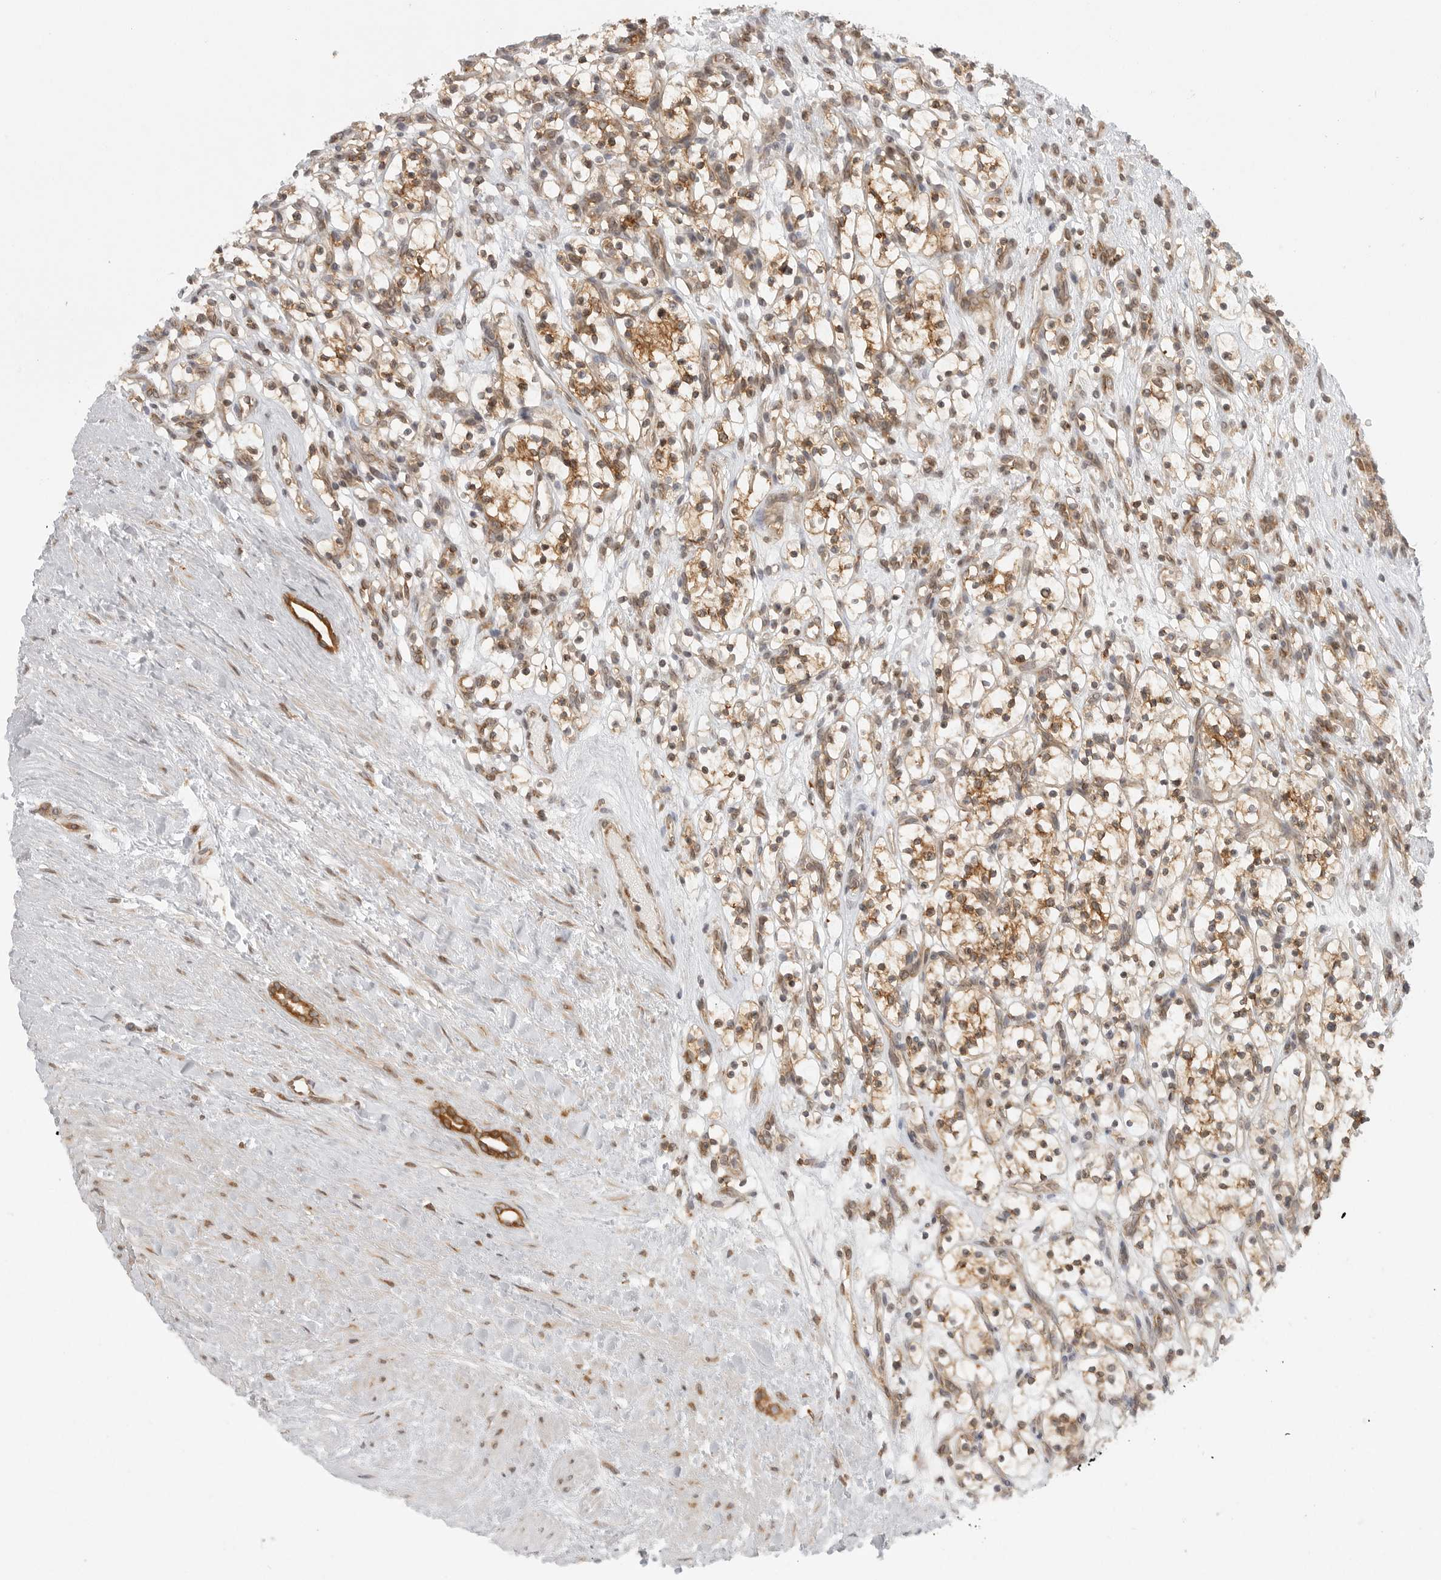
{"staining": {"intensity": "weak", "quantity": ">75%", "location": "cytoplasmic/membranous,nuclear"}, "tissue": "renal cancer", "cell_type": "Tumor cells", "image_type": "cancer", "snomed": [{"axis": "morphology", "description": "Adenocarcinoma, NOS"}, {"axis": "topography", "description": "Kidney"}], "caption": "The histopathology image demonstrates immunohistochemical staining of renal adenocarcinoma. There is weak cytoplasmic/membranous and nuclear staining is present in approximately >75% of tumor cells.", "gene": "CERS2", "patient": {"sex": "female", "age": 57}}